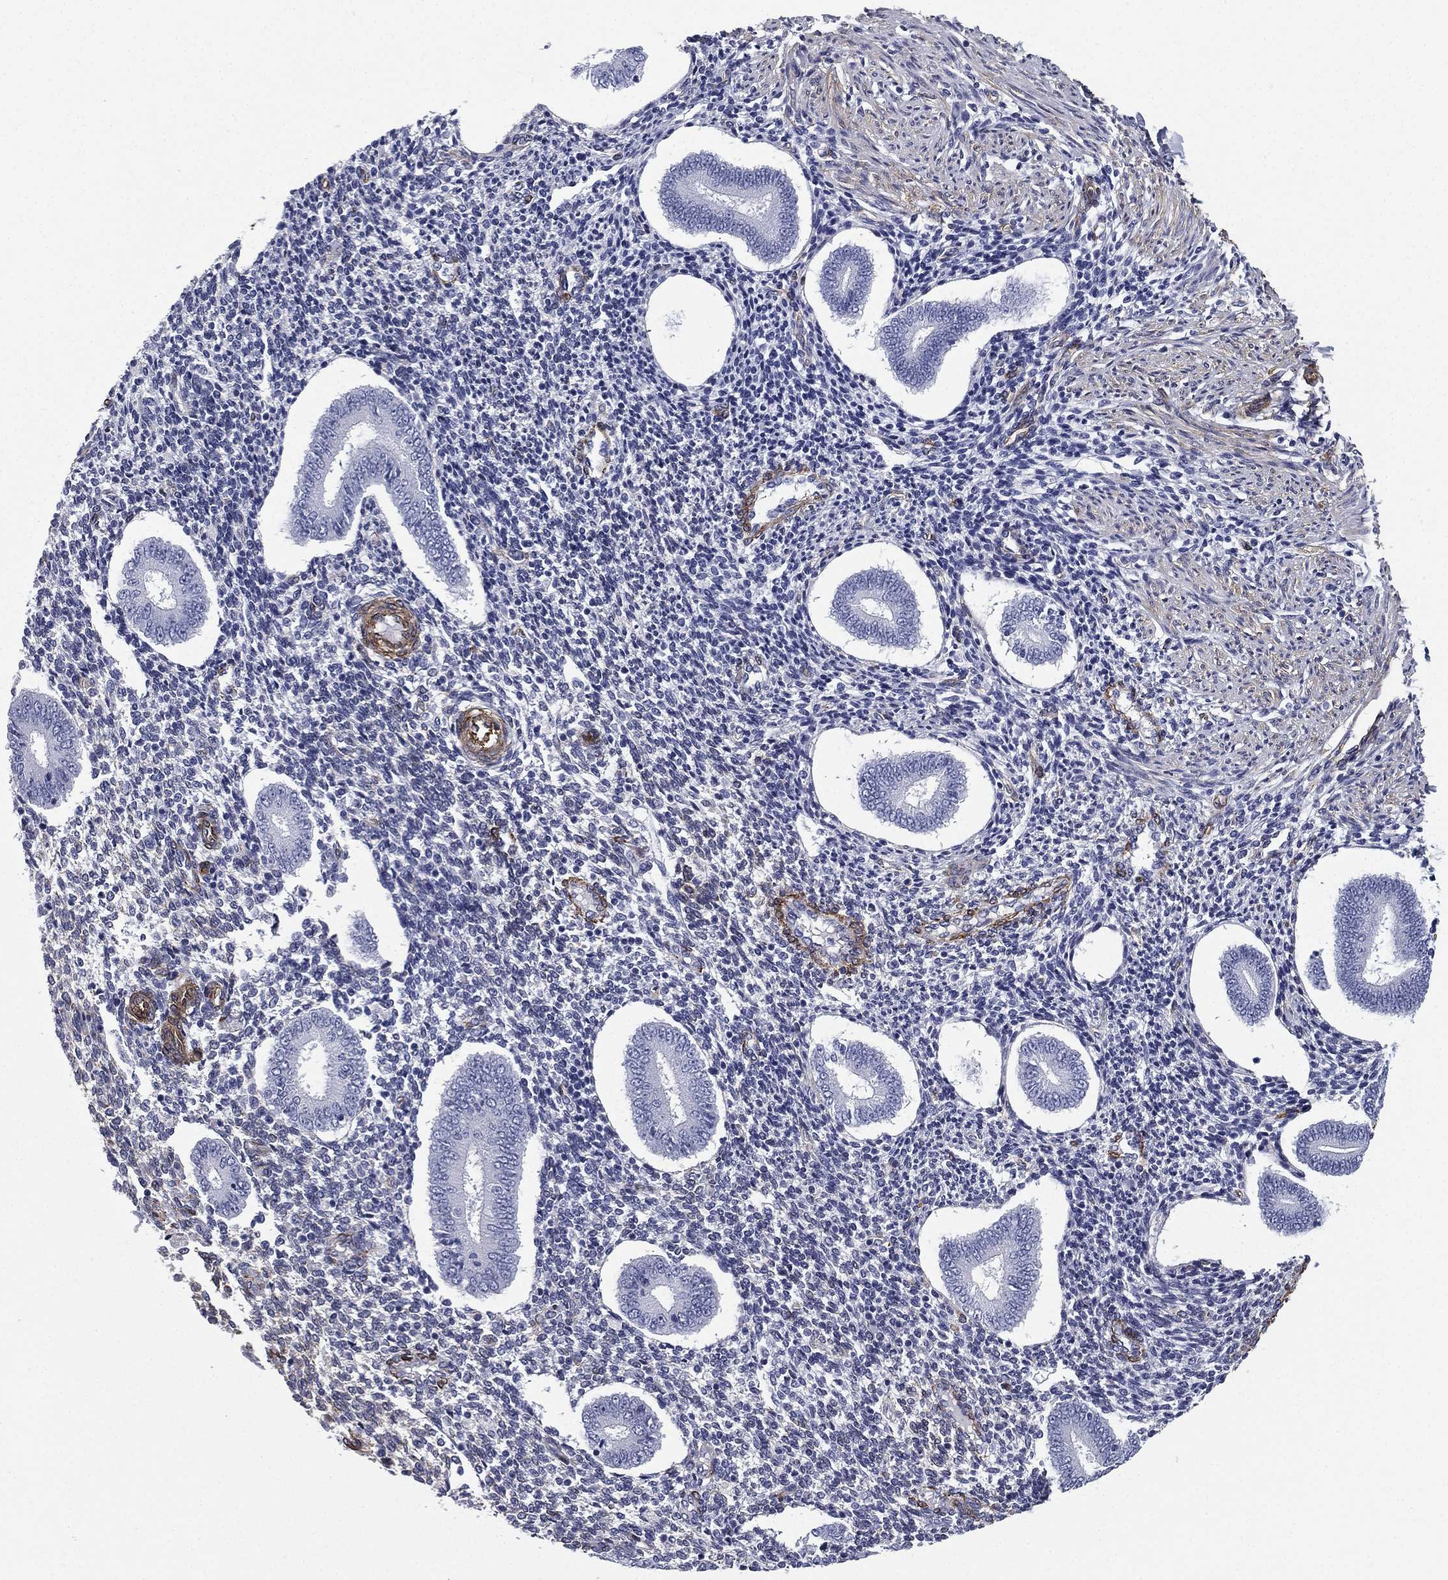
{"staining": {"intensity": "negative", "quantity": "none", "location": "none"}, "tissue": "endometrium", "cell_type": "Cells in endometrial stroma", "image_type": "normal", "snomed": [{"axis": "morphology", "description": "Normal tissue, NOS"}, {"axis": "topography", "description": "Endometrium"}], "caption": "DAB (3,3'-diaminobenzidine) immunohistochemical staining of unremarkable human endometrium demonstrates no significant positivity in cells in endometrial stroma.", "gene": "CAVIN3", "patient": {"sex": "female", "age": 40}}